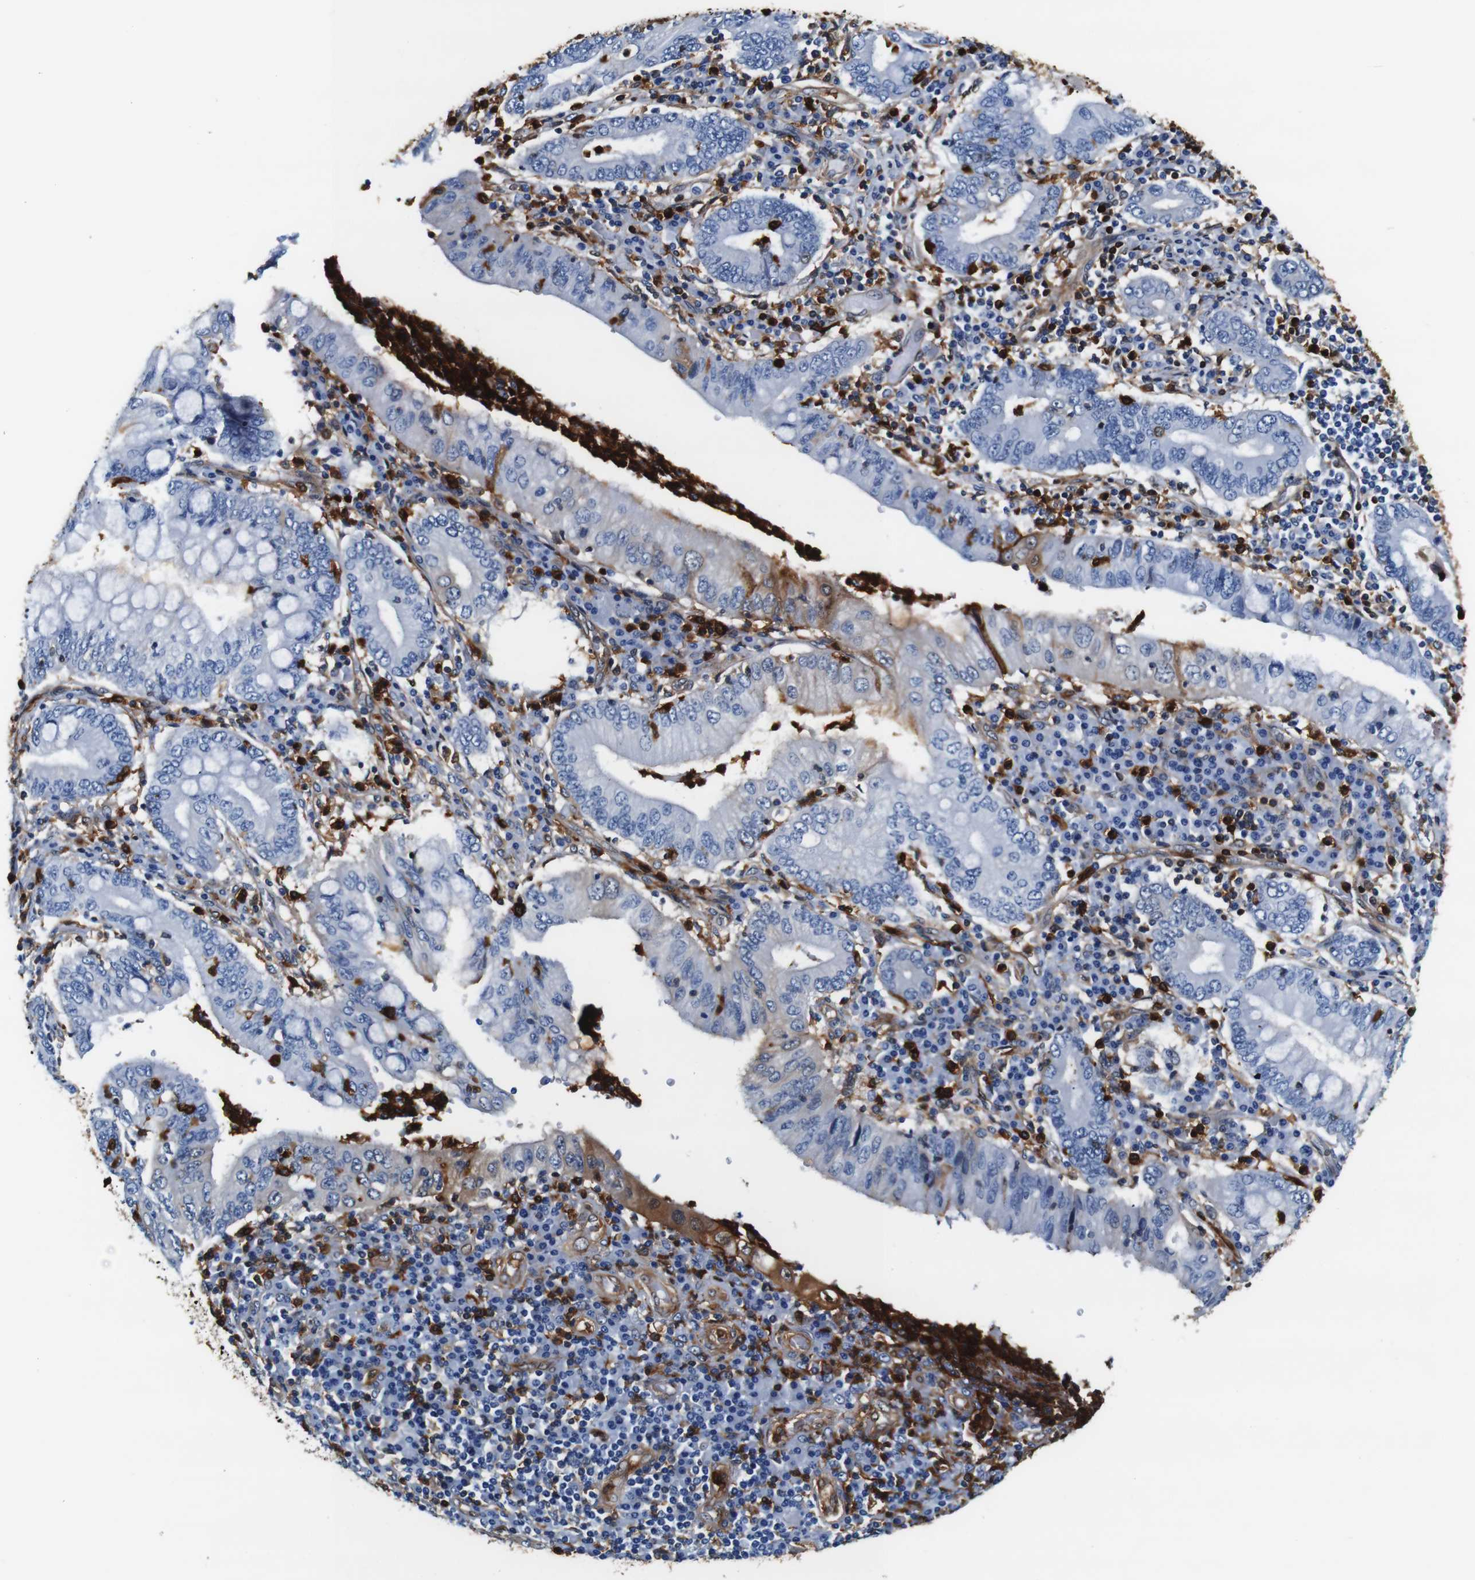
{"staining": {"intensity": "weak", "quantity": "<25%", "location": "cytoplasmic/membranous"}, "tissue": "stomach cancer", "cell_type": "Tumor cells", "image_type": "cancer", "snomed": [{"axis": "morphology", "description": "Normal tissue, NOS"}, {"axis": "morphology", "description": "Adenocarcinoma, NOS"}, {"axis": "topography", "description": "Esophagus"}, {"axis": "topography", "description": "Stomach, upper"}, {"axis": "topography", "description": "Peripheral nerve tissue"}], "caption": "Stomach cancer (adenocarcinoma) stained for a protein using immunohistochemistry (IHC) exhibits no expression tumor cells.", "gene": "ANXA1", "patient": {"sex": "male", "age": 62}}